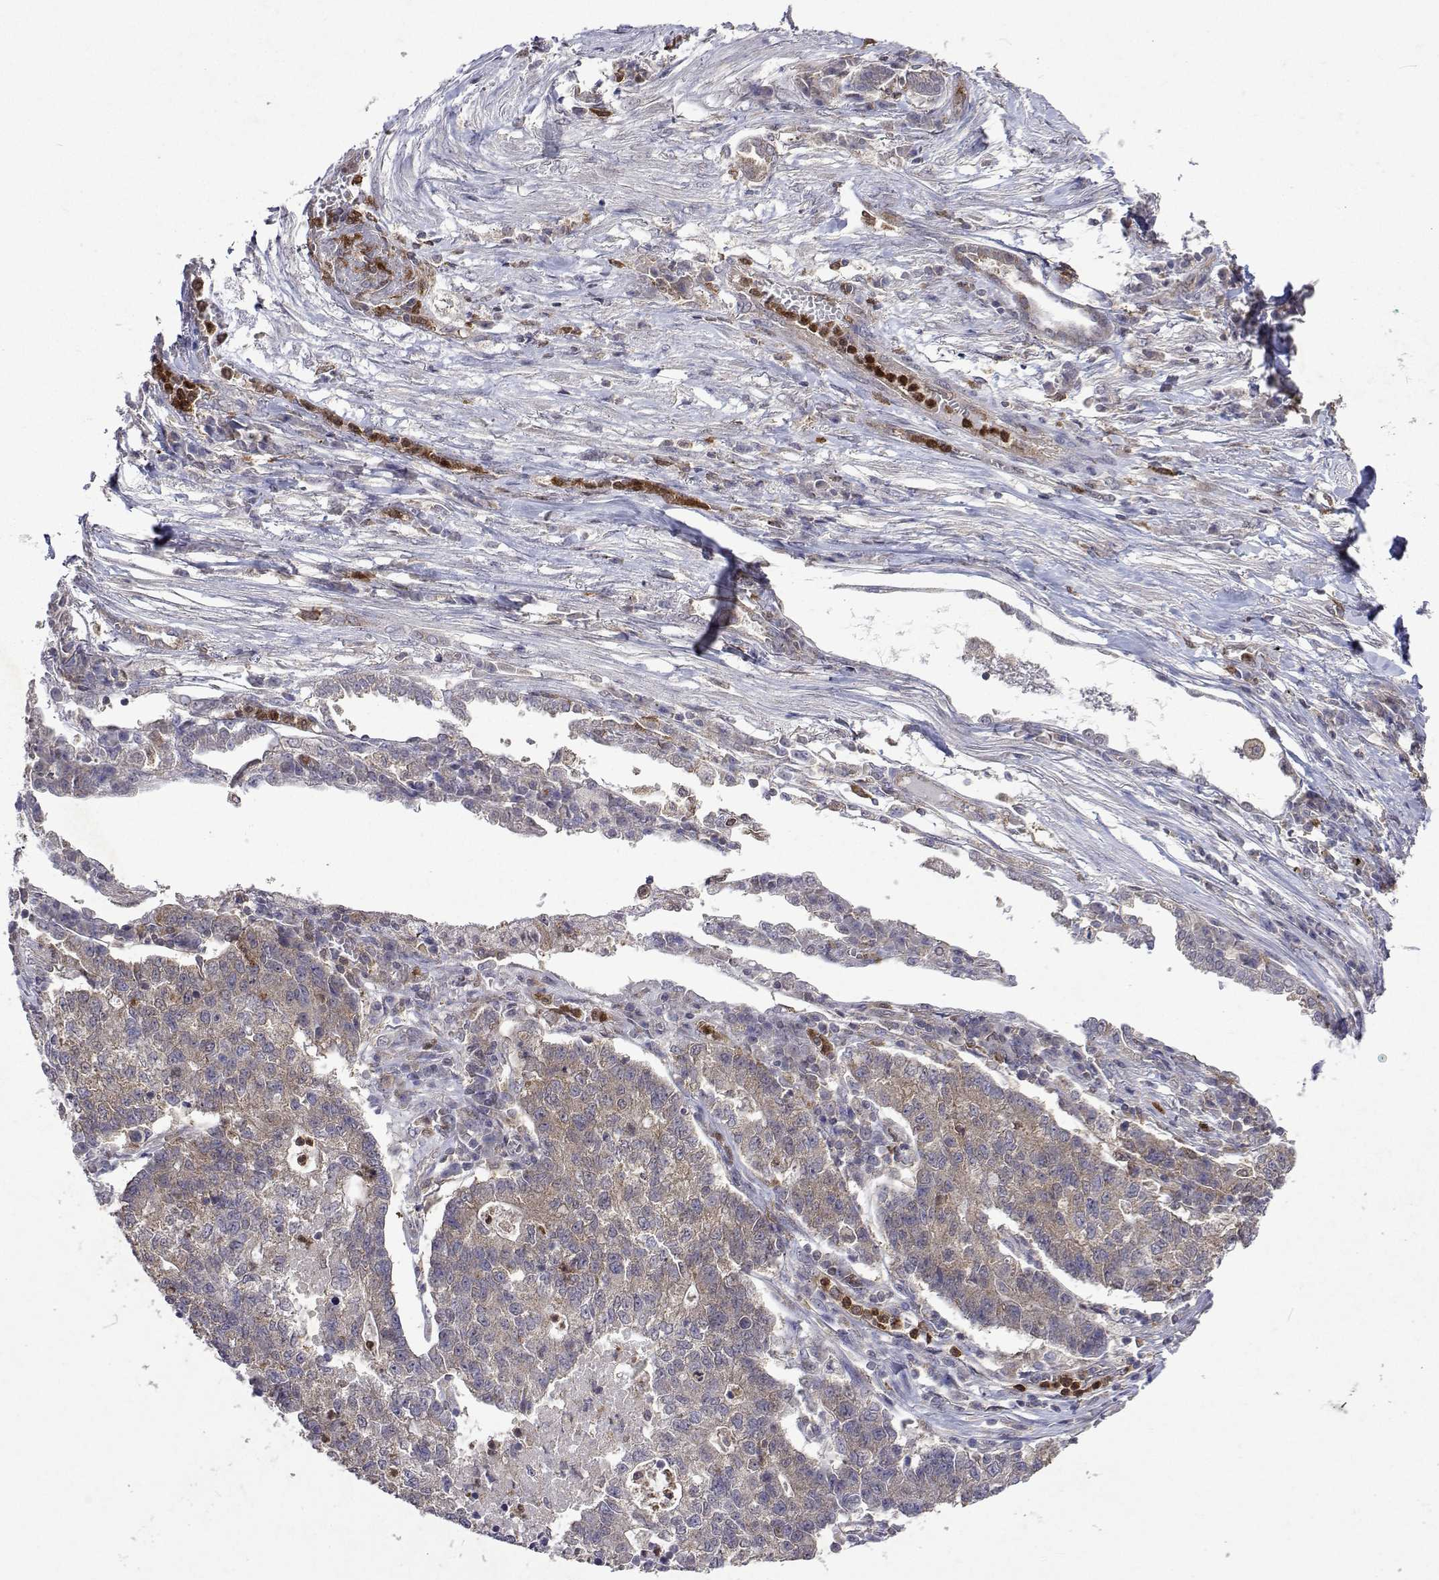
{"staining": {"intensity": "weak", "quantity": ">75%", "location": "cytoplasmic/membranous"}, "tissue": "lung cancer", "cell_type": "Tumor cells", "image_type": "cancer", "snomed": [{"axis": "morphology", "description": "Adenocarcinoma, NOS"}, {"axis": "topography", "description": "Lung"}], "caption": "Immunohistochemistry histopathology image of neoplastic tissue: lung cancer stained using IHC displays low levels of weak protein expression localized specifically in the cytoplasmic/membranous of tumor cells, appearing as a cytoplasmic/membranous brown color.", "gene": "APAF1", "patient": {"sex": "male", "age": 57}}